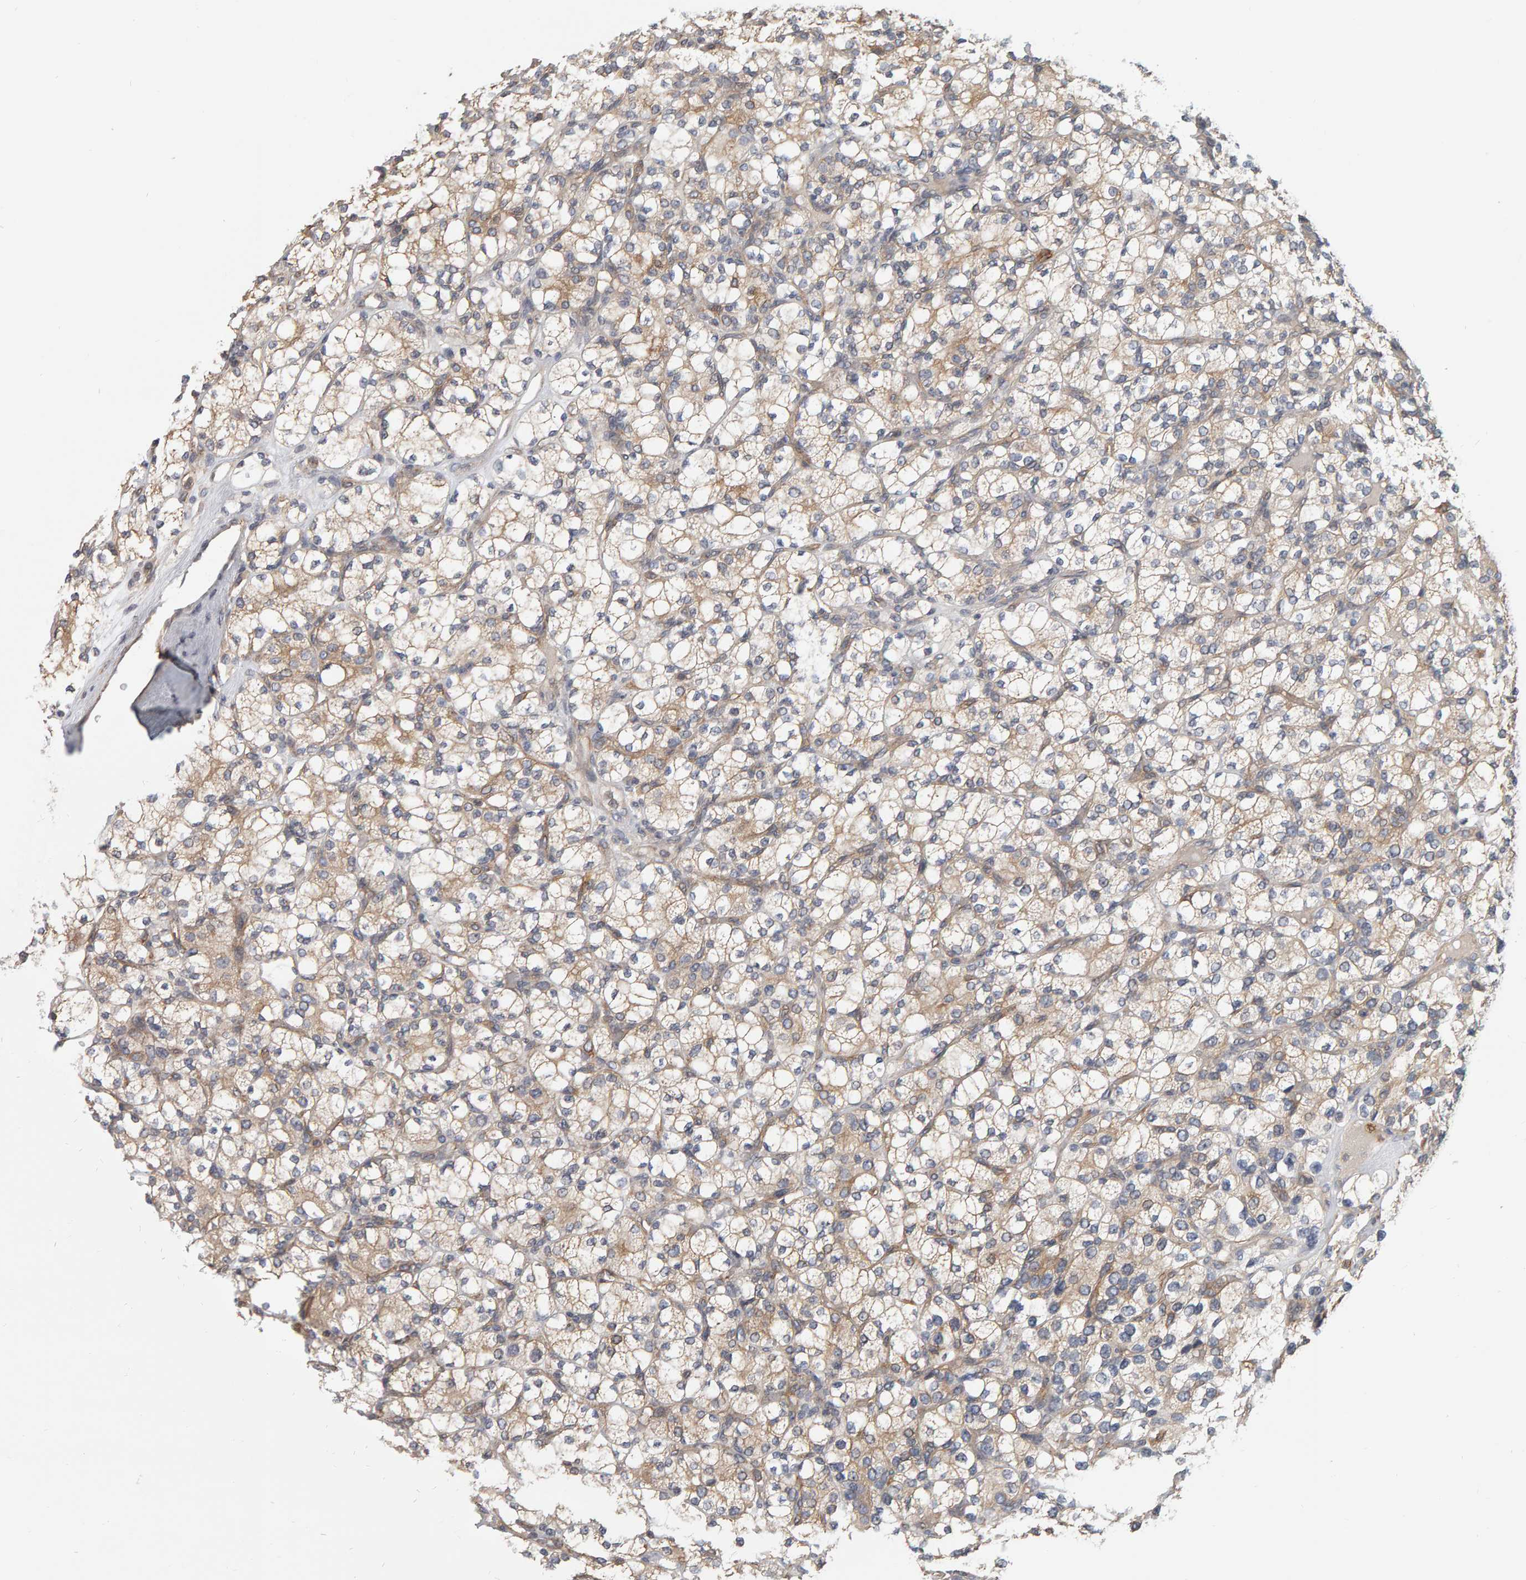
{"staining": {"intensity": "weak", "quantity": ">75%", "location": "cytoplasmic/membranous"}, "tissue": "renal cancer", "cell_type": "Tumor cells", "image_type": "cancer", "snomed": [{"axis": "morphology", "description": "Adenocarcinoma, NOS"}, {"axis": "topography", "description": "Kidney"}], "caption": "High-power microscopy captured an IHC micrograph of renal adenocarcinoma, revealing weak cytoplasmic/membranous staining in approximately >75% of tumor cells.", "gene": "C9orf72", "patient": {"sex": "male", "age": 77}}